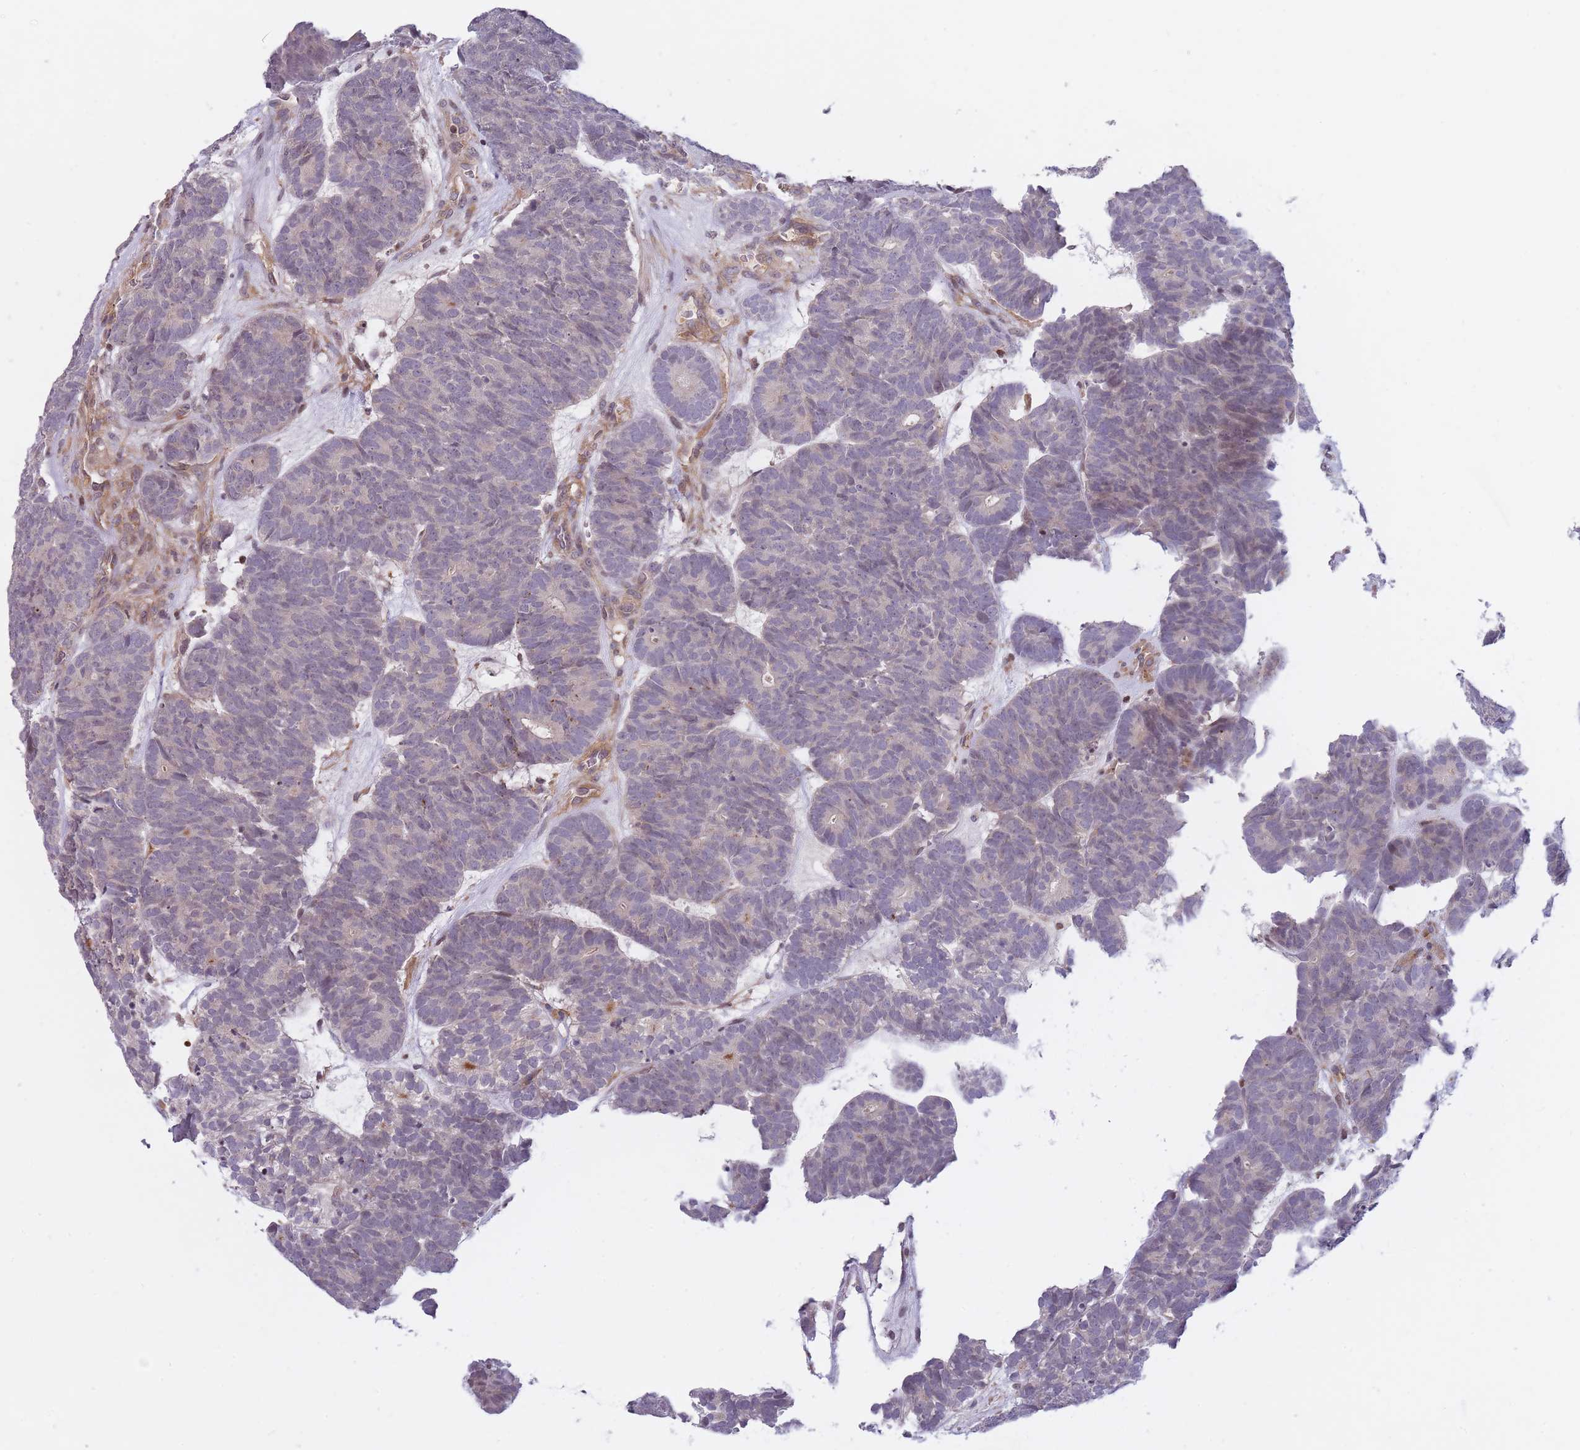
{"staining": {"intensity": "negative", "quantity": "none", "location": "none"}, "tissue": "head and neck cancer", "cell_type": "Tumor cells", "image_type": "cancer", "snomed": [{"axis": "morphology", "description": "Adenocarcinoma, NOS"}, {"axis": "topography", "description": "Head-Neck"}], "caption": "DAB immunohistochemical staining of adenocarcinoma (head and neck) reveals no significant positivity in tumor cells. (Stains: DAB (3,3'-diaminobenzidine) immunohistochemistry with hematoxylin counter stain, Microscopy: brightfield microscopy at high magnification).", "gene": "SLC35F5", "patient": {"sex": "female", "age": 81}}